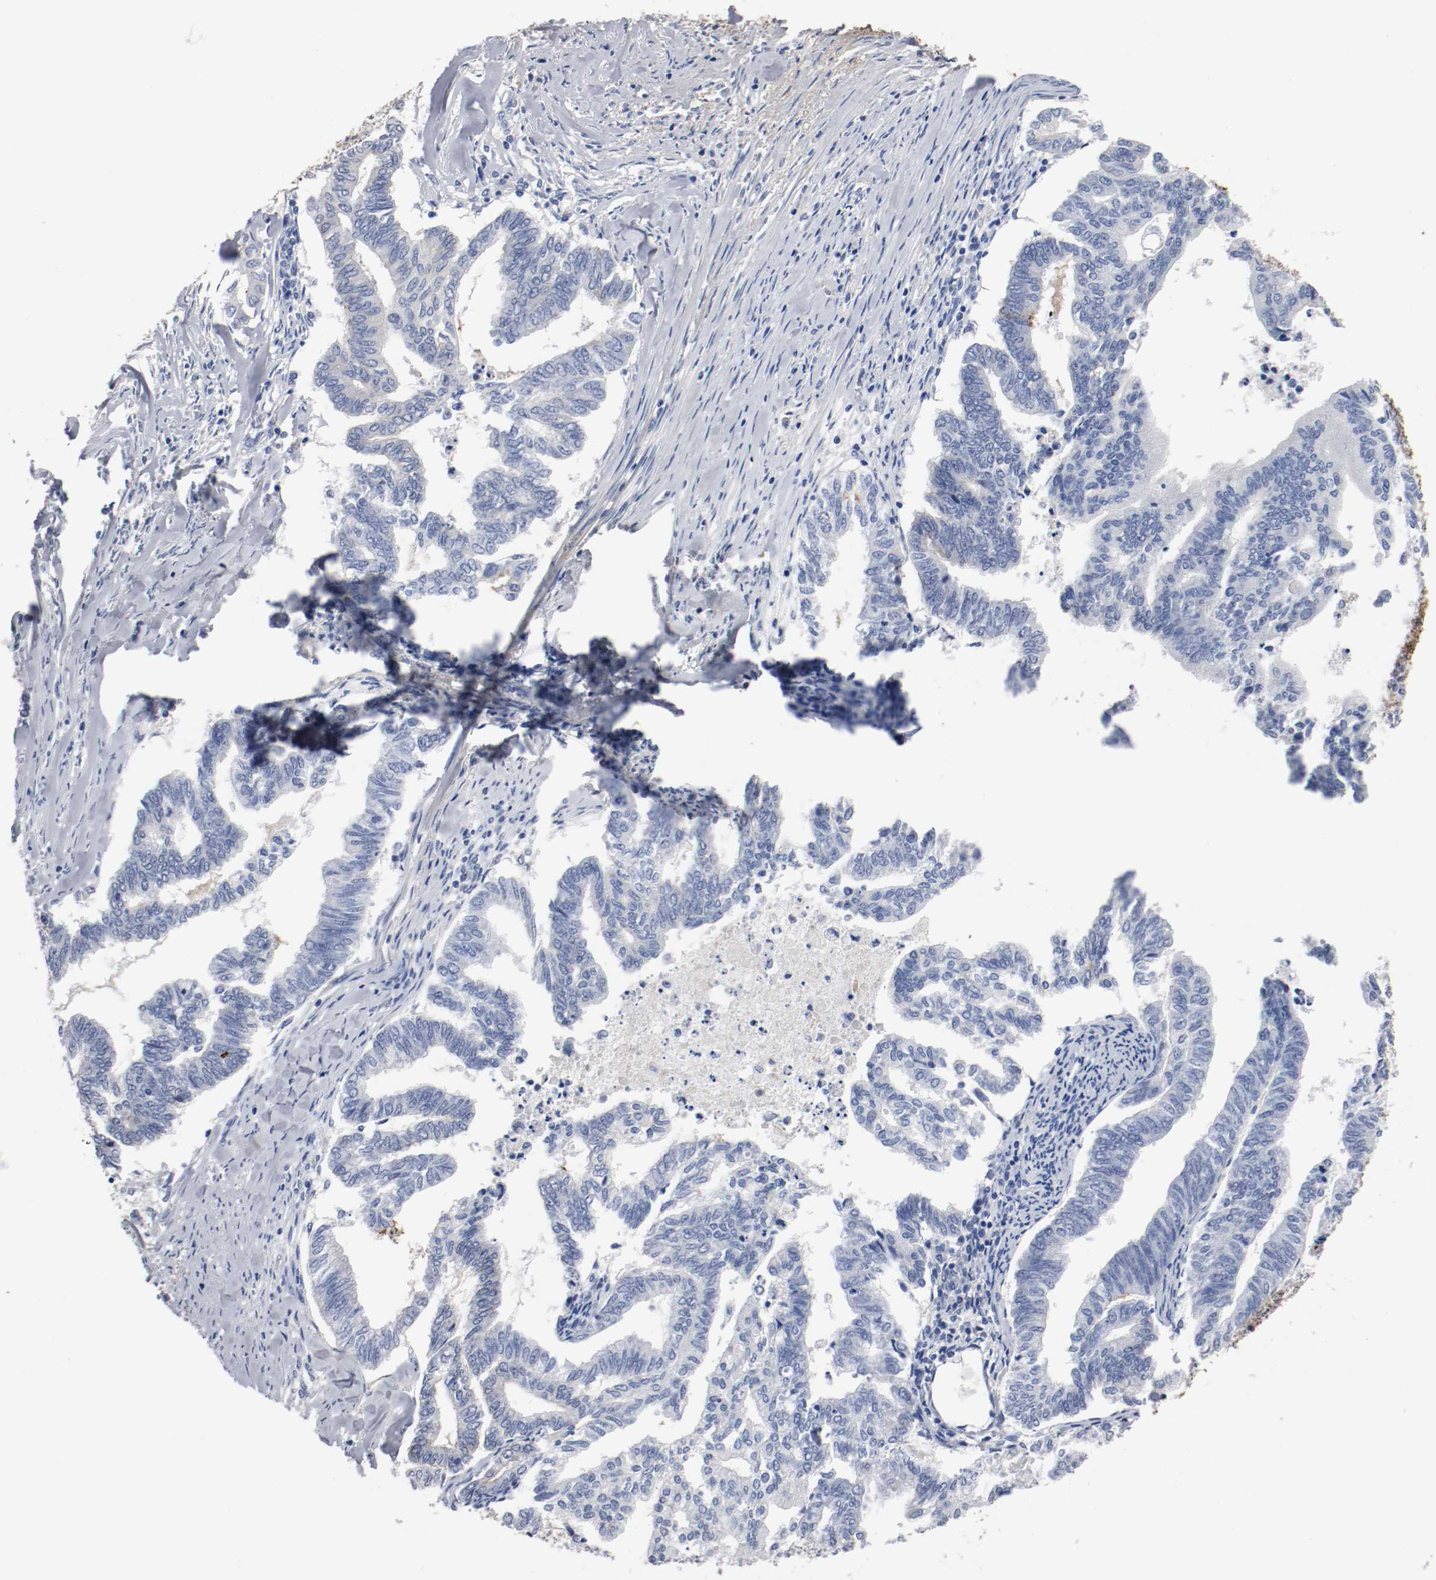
{"staining": {"intensity": "weak", "quantity": "<25%", "location": "cytoplasmic/membranous"}, "tissue": "endometrial cancer", "cell_type": "Tumor cells", "image_type": "cancer", "snomed": [{"axis": "morphology", "description": "Adenocarcinoma, NOS"}, {"axis": "topography", "description": "Endometrium"}], "caption": "An image of endometrial adenocarcinoma stained for a protein demonstrates no brown staining in tumor cells.", "gene": "TNC", "patient": {"sex": "female", "age": 79}}